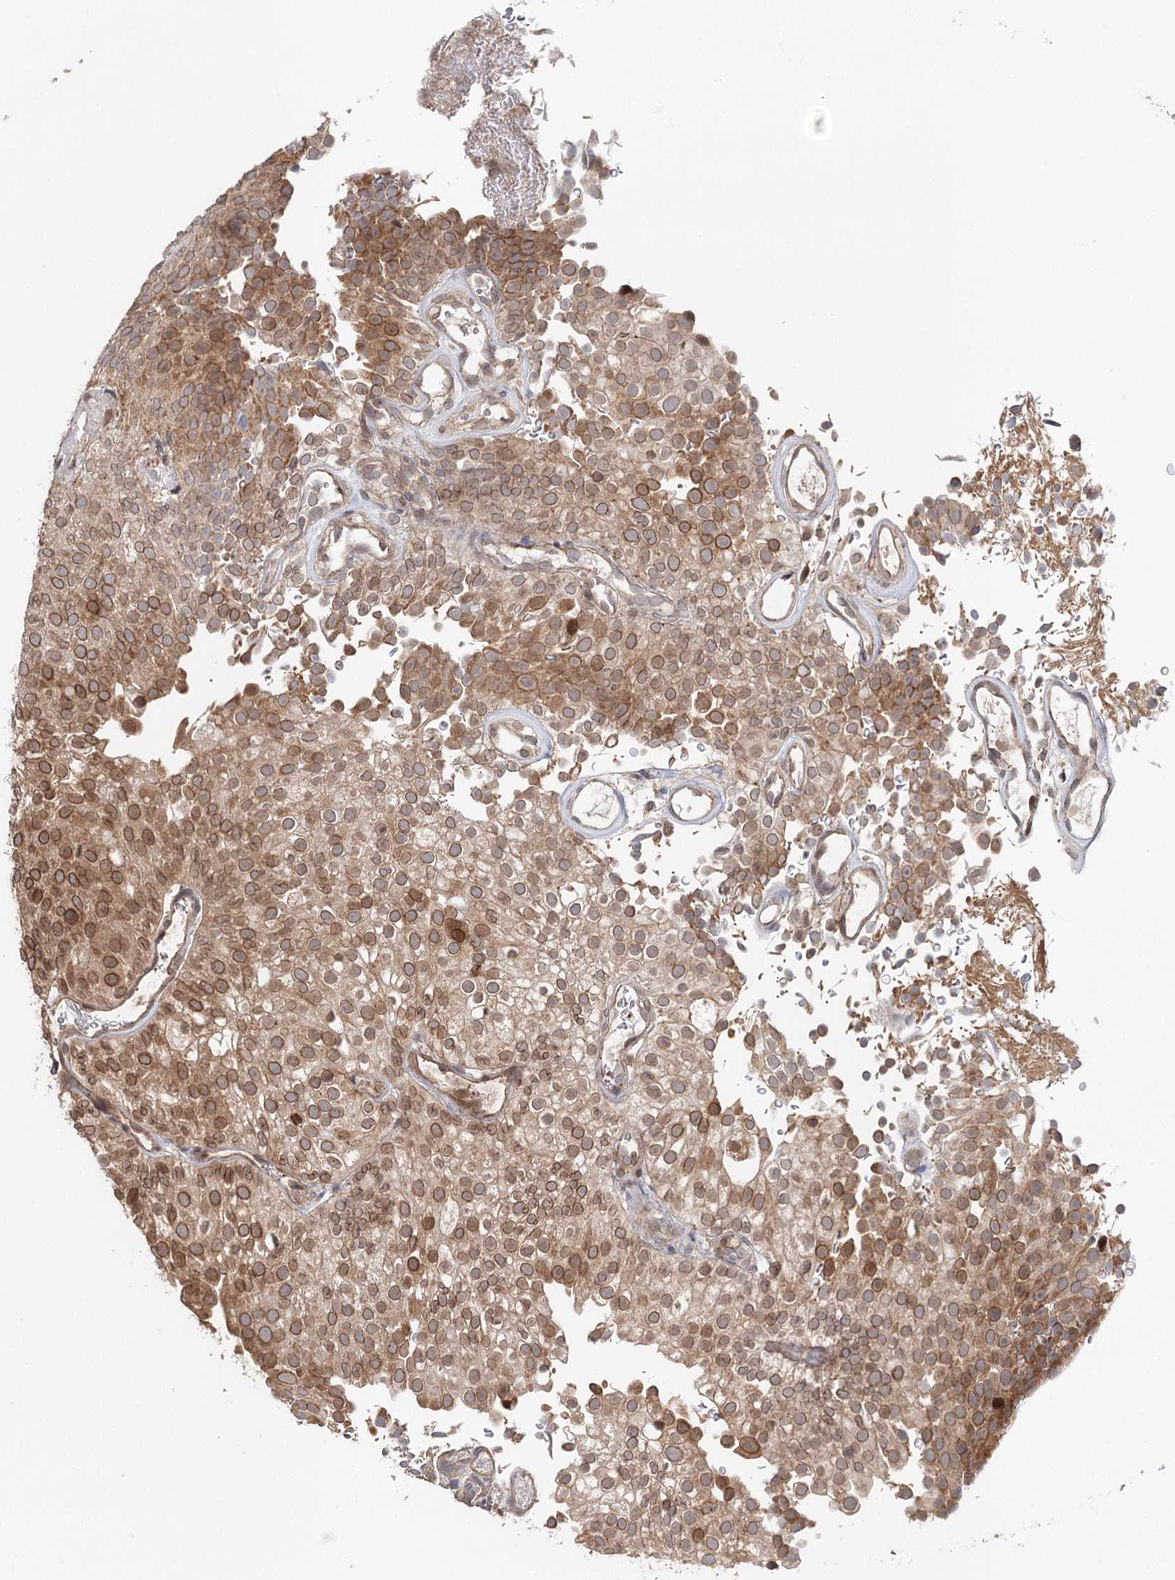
{"staining": {"intensity": "moderate", "quantity": ">75%", "location": "cytoplasmic/membranous,nuclear"}, "tissue": "urothelial cancer", "cell_type": "Tumor cells", "image_type": "cancer", "snomed": [{"axis": "morphology", "description": "Urothelial carcinoma, Low grade"}, {"axis": "topography", "description": "Urinary bladder"}], "caption": "Immunohistochemical staining of urothelial cancer exhibits moderate cytoplasmic/membranous and nuclear protein positivity in approximately >75% of tumor cells.", "gene": "NOPCHAP1", "patient": {"sex": "male", "age": 78}}